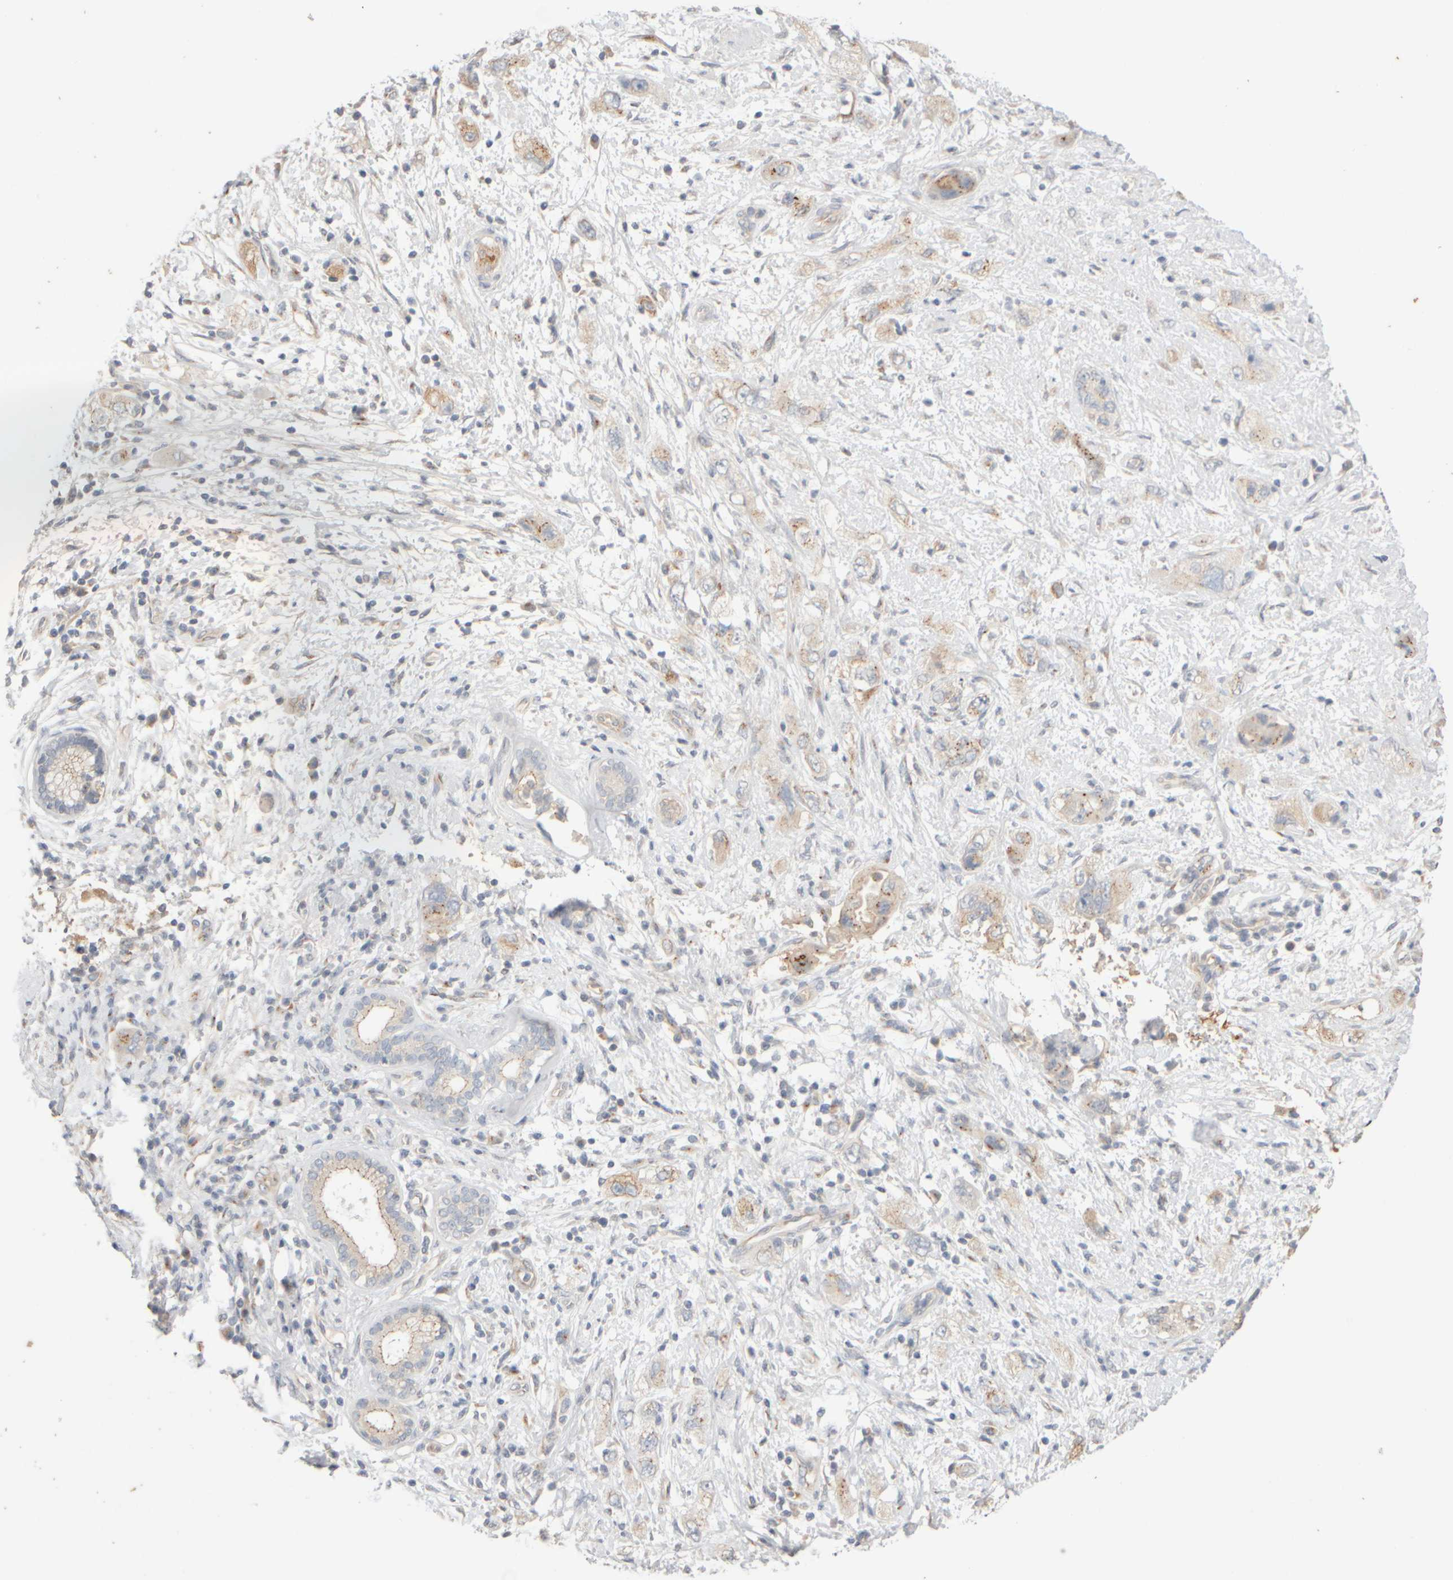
{"staining": {"intensity": "weak", "quantity": "<25%", "location": "cytoplasmic/membranous"}, "tissue": "pancreatic cancer", "cell_type": "Tumor cells", "image_type": "cancer", "snomed": [{"axis": "morphology", "description": "Adenocarcinoma, NOS"}, {"axis": "topography", "description": "Pancreas"}], "caption": "Immunohistochemistry (IHC) photomicrograph of neoplastic tissue: pancreatic adenocarcinoma stained with DAB exhibits no significant protein positivity in tumor cells.", "gene": "GOPC", "patient": {"sex": "female", "age": 73}}